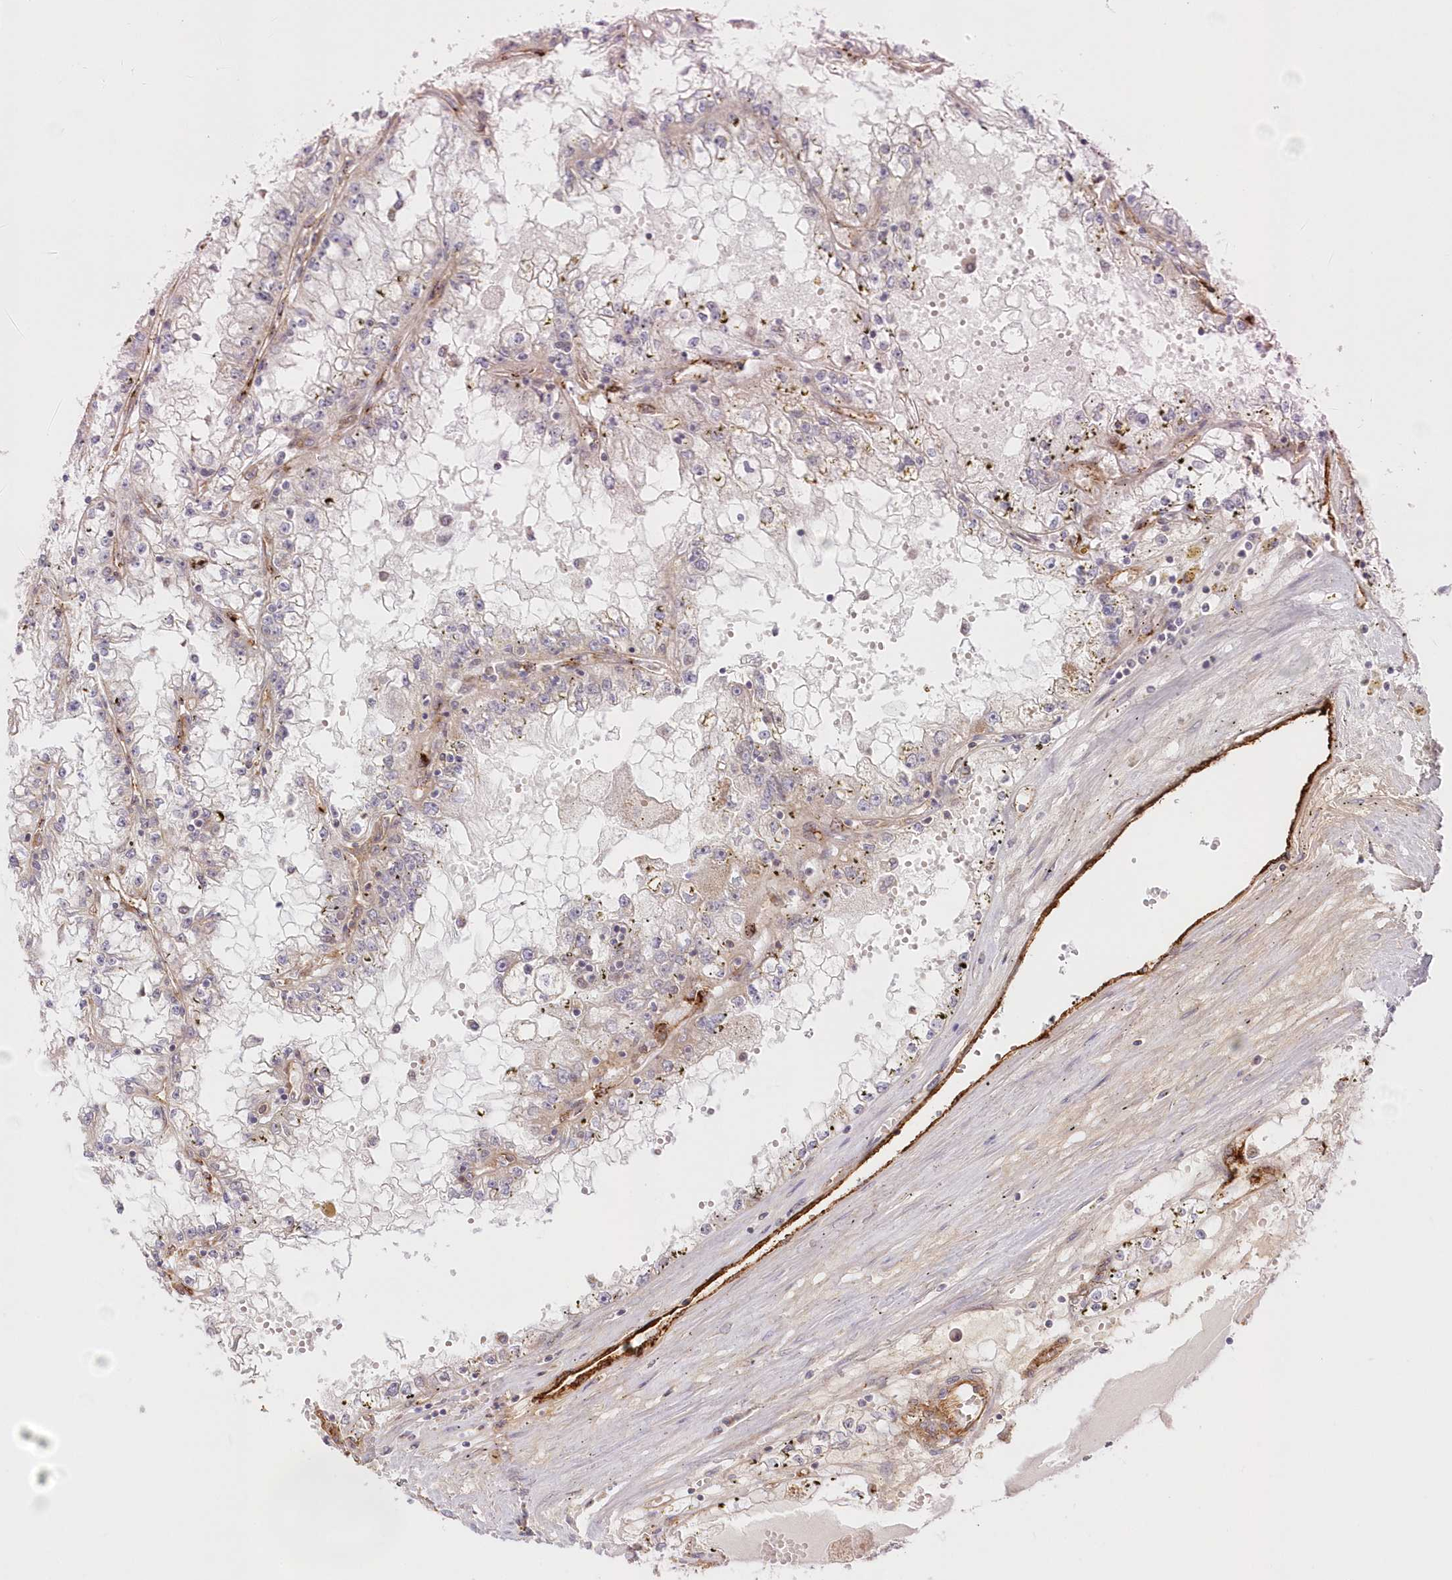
{"staining": {"intensity": "negative", "quantity": "none", "location": "none"}, "tissue": "renal cancer", "cell_type": "Tumor cells", "image_type": "cancer", "snomed": [{"axis": "morphology", "description": "Adenocarcinoma, NOS"}, {"axis": "topography", "description": "Kidney"}], "caption": "Immunohistochemical staining of renal adenocarcinoma displays no significant positivity in tumor cells.", "gene": "AFAP1L2", "patient": {"sex": "male", "age": 56}}